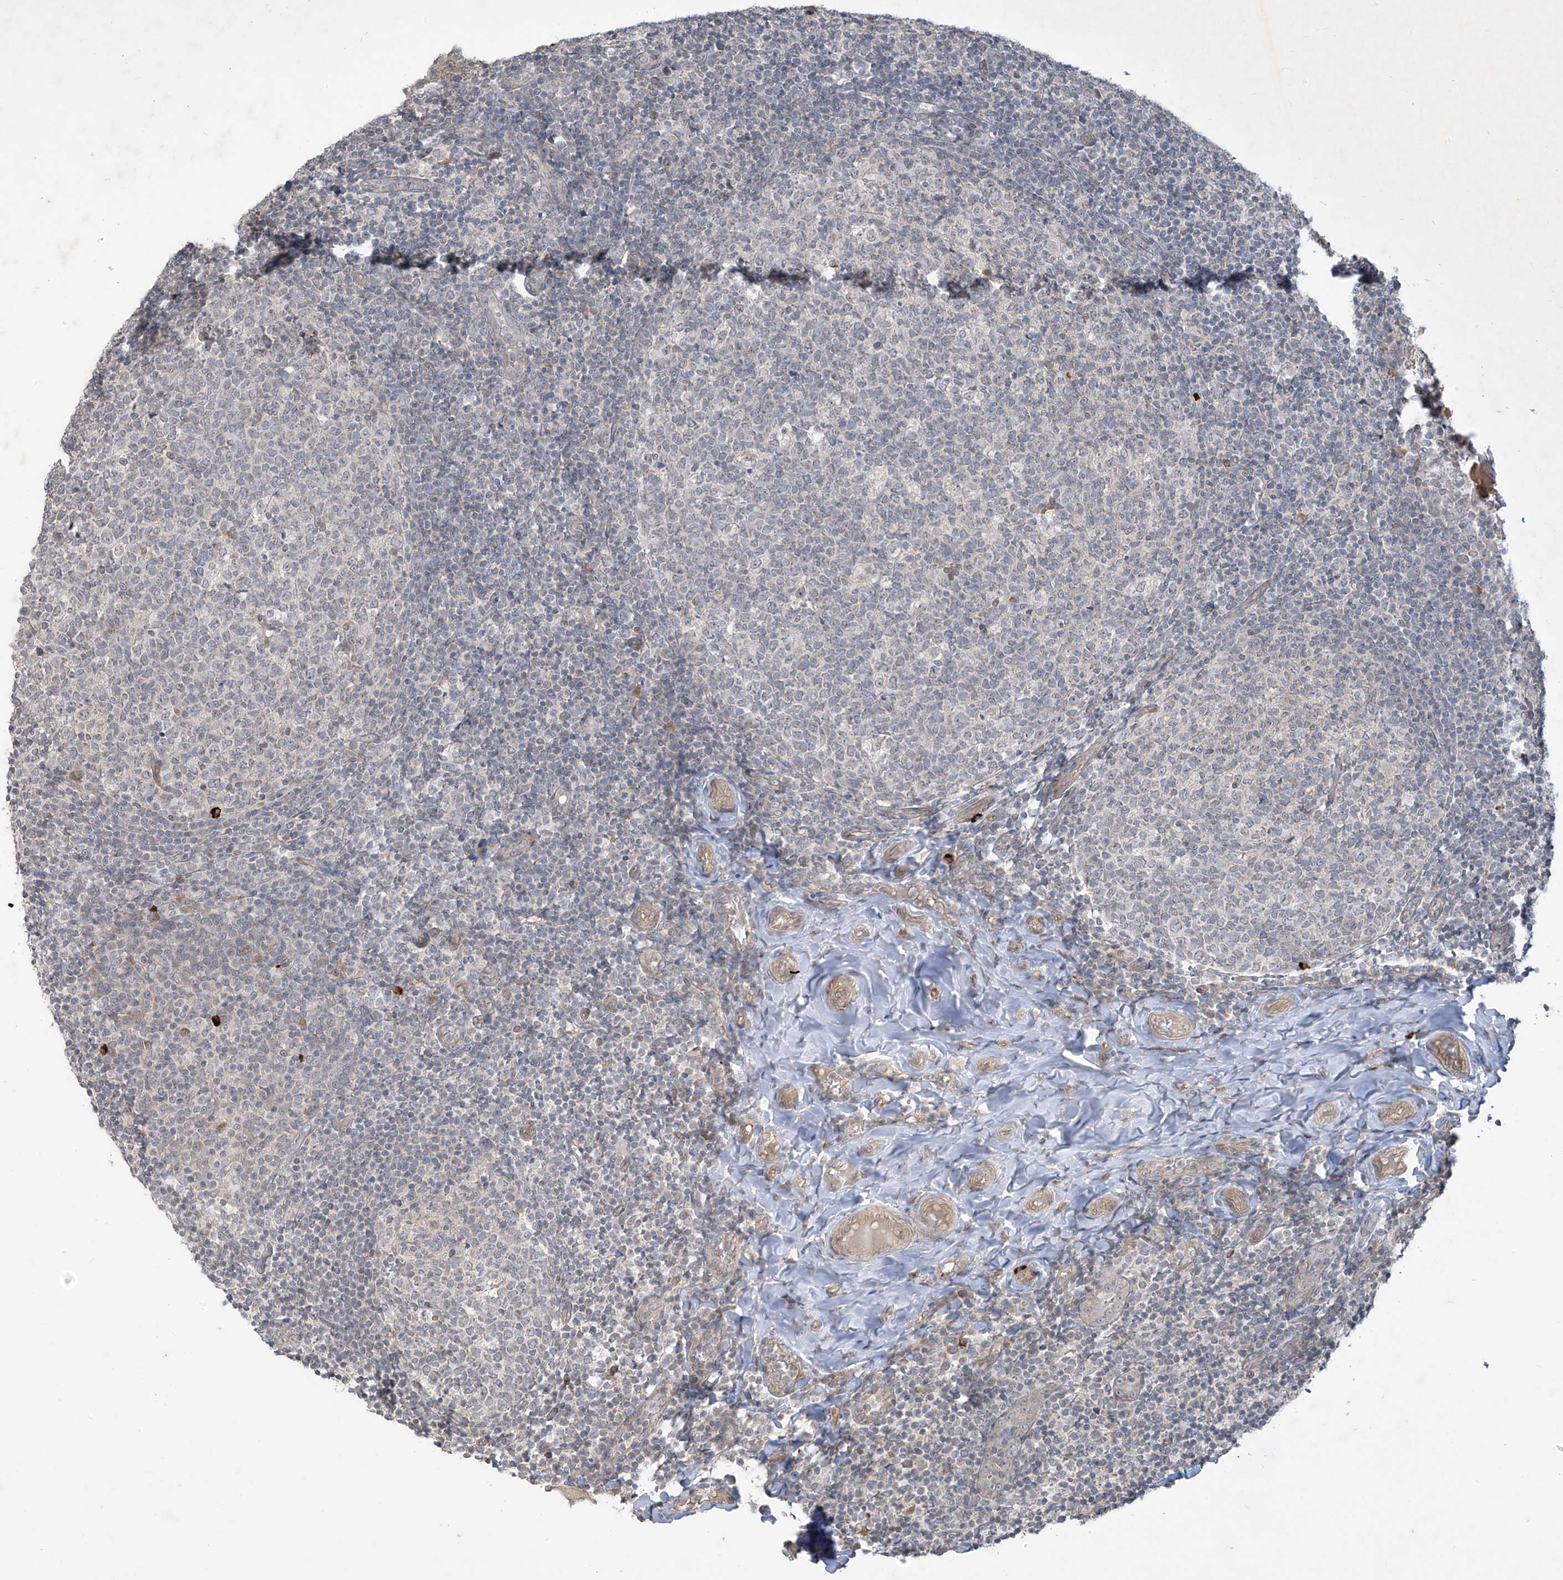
{"staining": {"intensity": "negative", "quantity": "none", "location": "none"}, "tissue": "tonsil", "cell_type": "Germinal center cells", "image_type": "normal", "snomed": [{"axis": "morphology", "description": "Normal tissue, NOS"}, {"axis": "topography", "description": "Tonsil"}], "caption": "Immunohistochemical staining of benign human tonsil demonstrates no significant positivity in germinal center cells. The staining was performed using DAB to visualize the protein expression in brown, while the nuclei were stained in blue with hematoxylin (Magnification: 20x).", "gene": "DGKQ", "patient": {"sex": "female", "age": 19}}